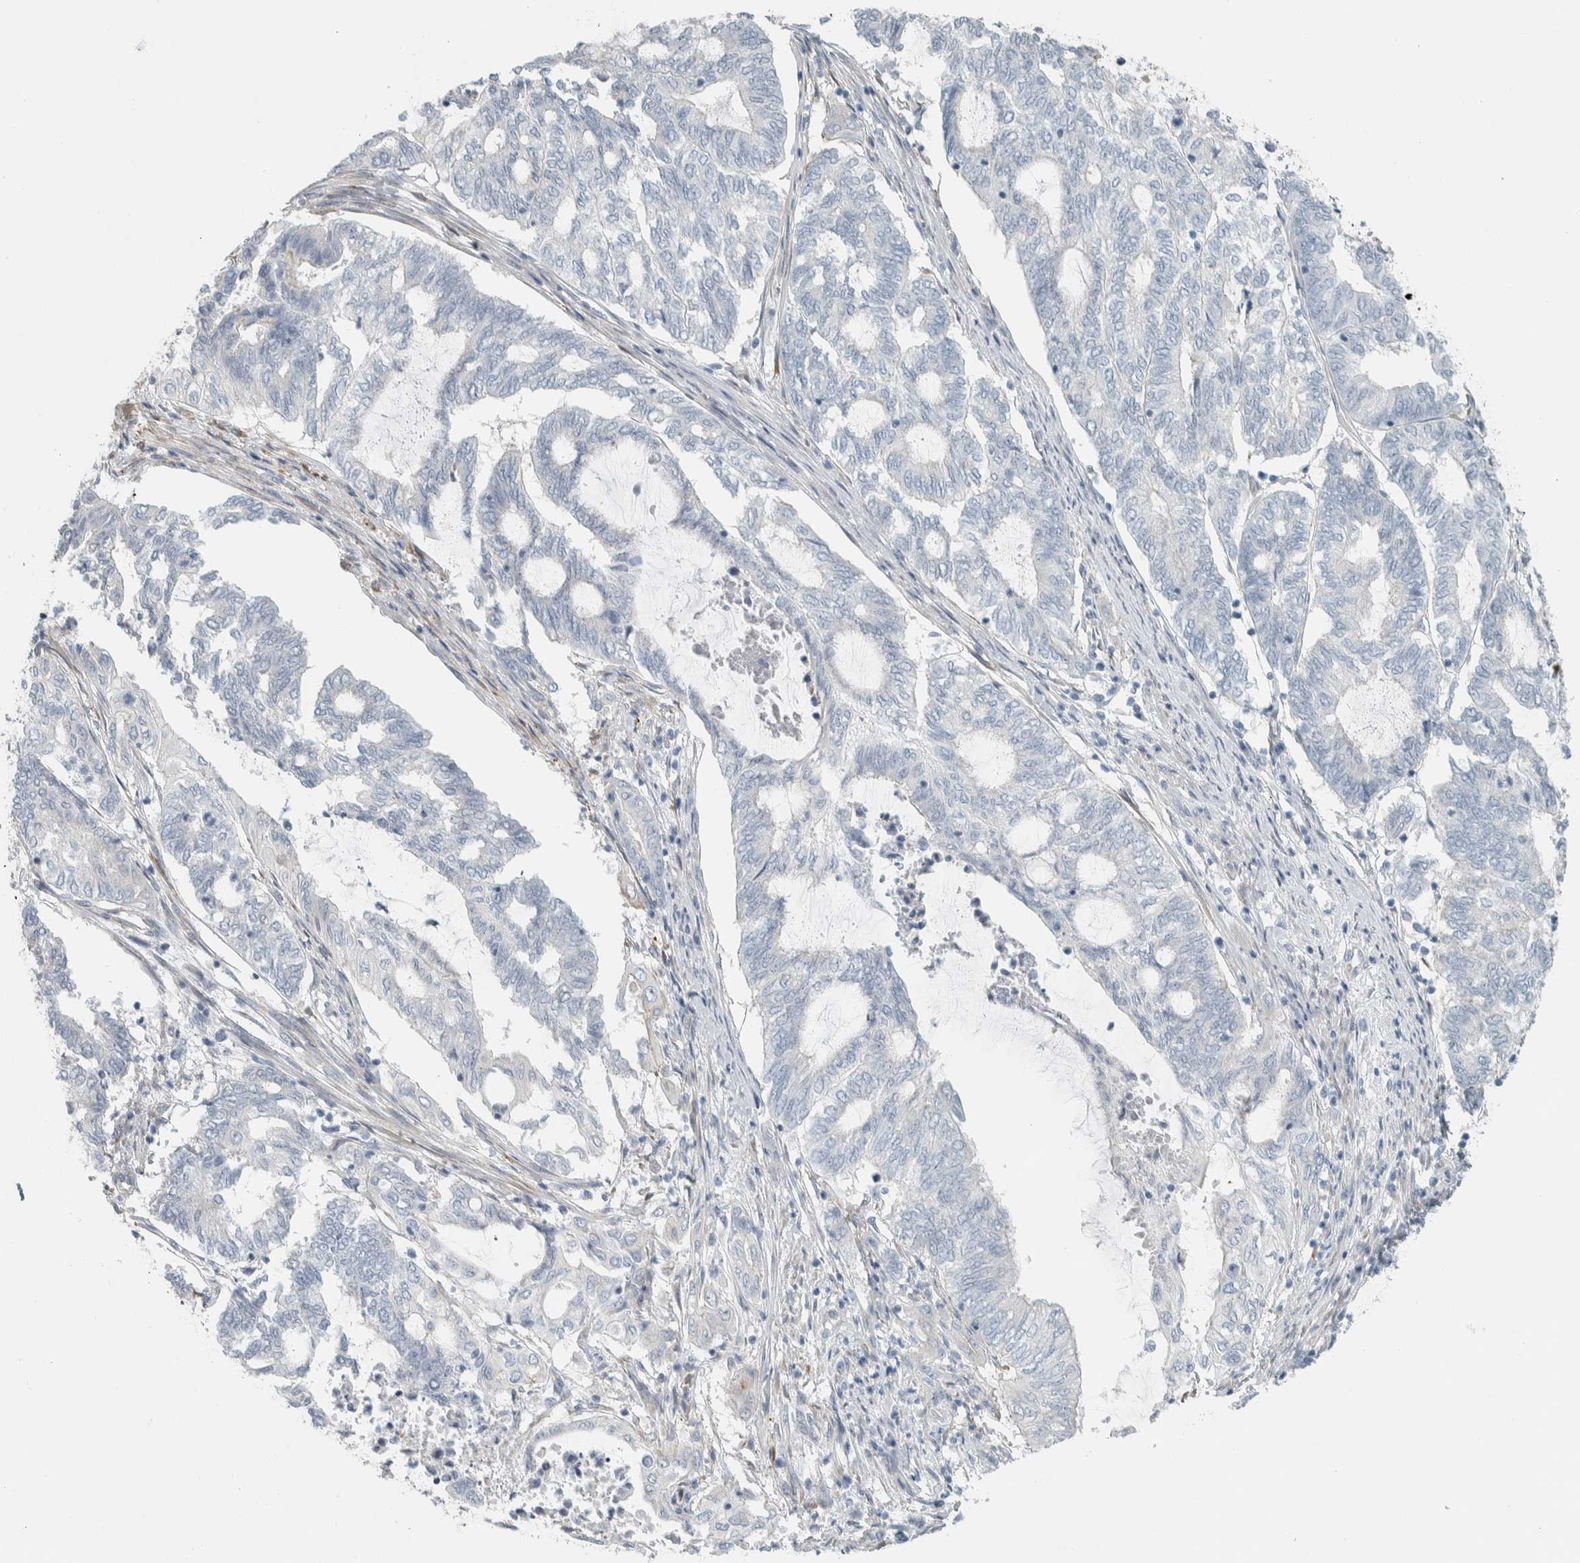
{"staining": {"intensity": "negative", "quantity": "none", "location": "none"}, "tissue": "endometrial cancer", "cell_type": "Tumor cells", "image_type": "cancer", "snomed": [{"axis": "morphology", "description": "Adenocarcinoma, NOS"}, {"axis": "topography", "description": "Uterus"}, {"axis": "topography", "description": "Endometrium"}], "caption": "High magnification brightfield microscopy of endometrial adenocarcinoma stained with DAB (brown) and counterstained with hematoxylin (blue): tumor cells show no significant staining. Brightfield microscopy of immunohistochemistry (IHC) stained with DAB (brown) and hematoxylin (blue), captured at high magnification.", "gene": "HGS", "patient": {"sex": "female", "age": 70}}